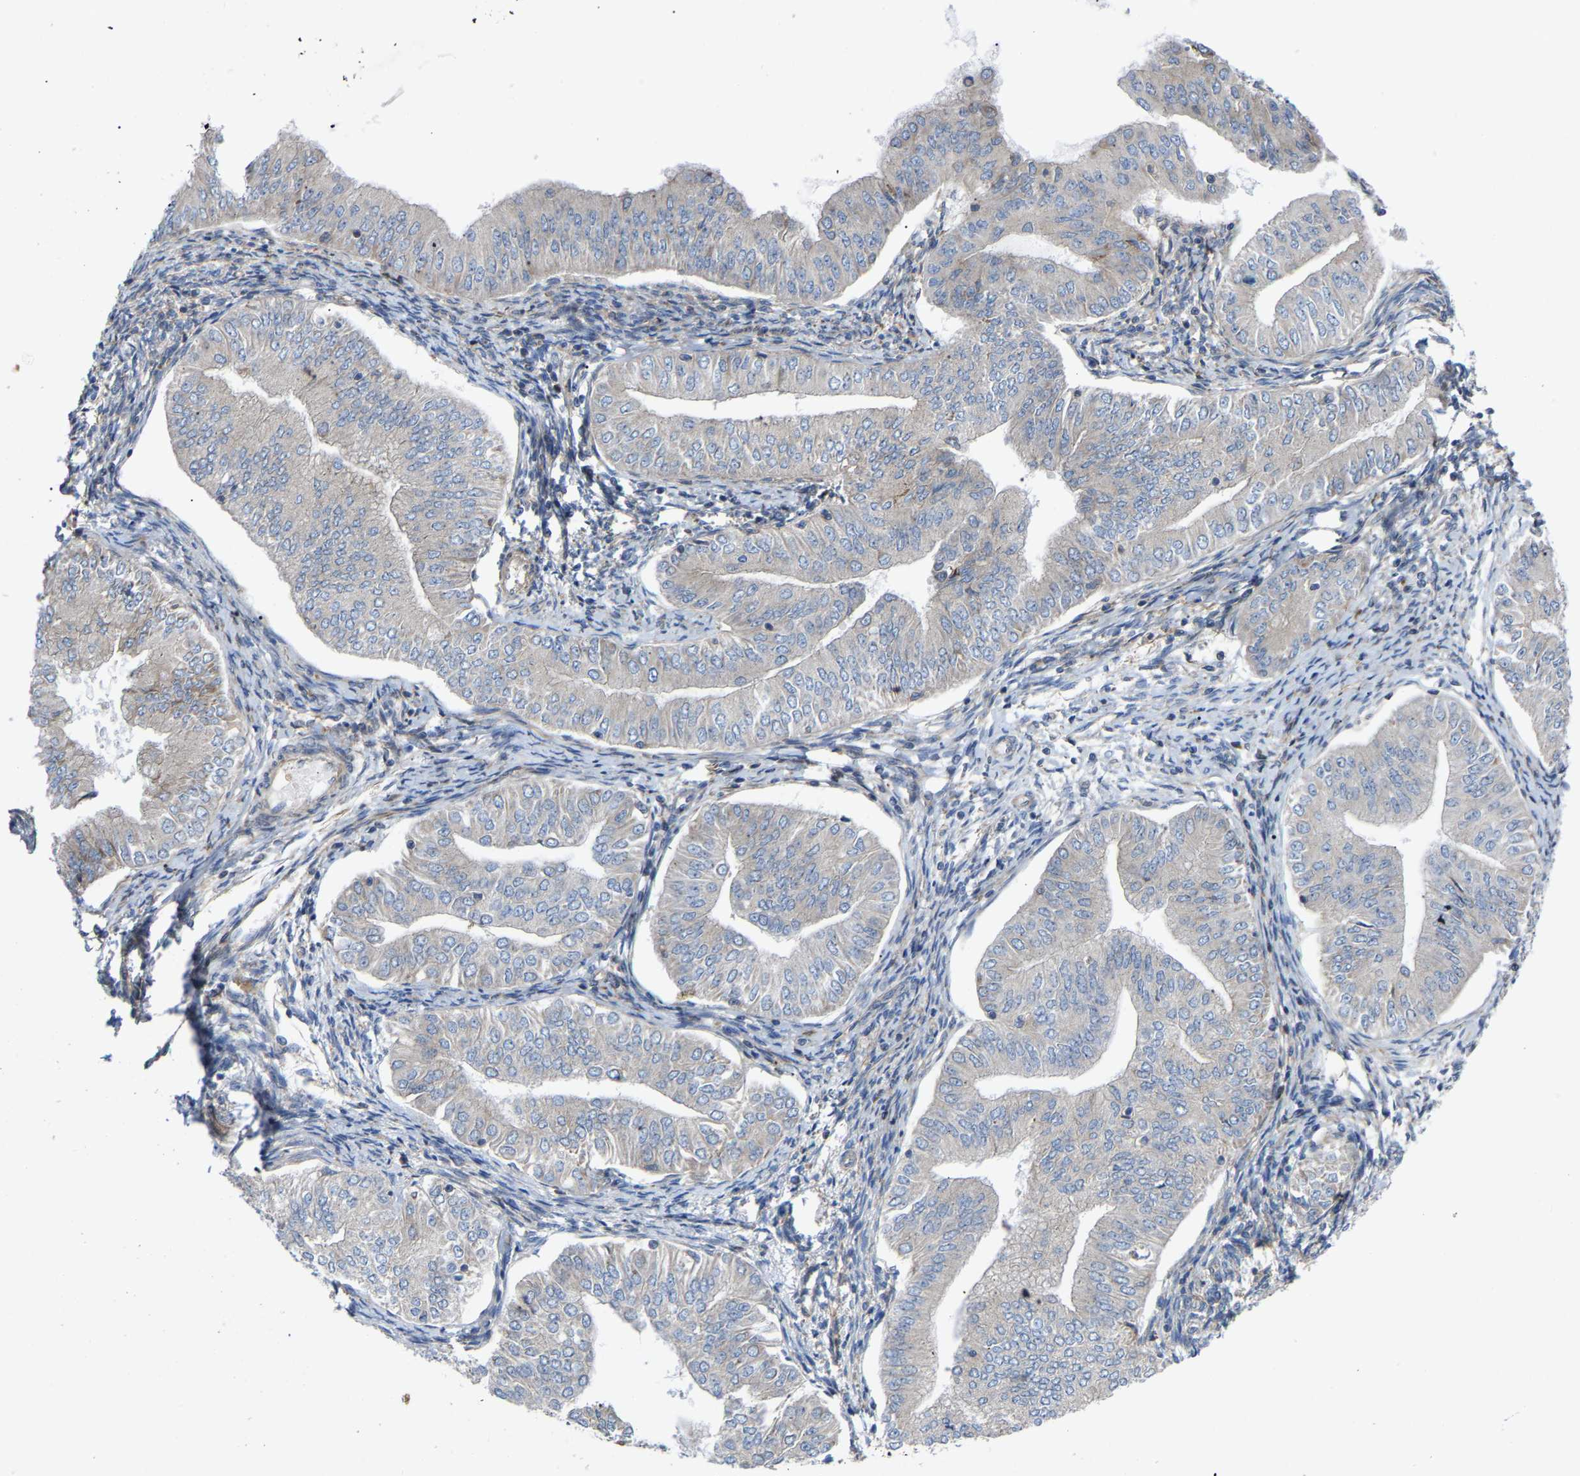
{"staining": {"intensity": "negative", "quantity": "none", "location": "none"}, "tissue": "endometrial cancer", "cell_type": "Tumor cells", "image_type": "cancer", "snomed": [{"axis": "morphology", "description": "Normal tissue, NOS"}, {"axis": "morphology", "description": "Adenocarcinoma, NOS"}, {"axis": "topography", "description": "Endometrium"}], "caption": "The micrograph shows no significant positivity in tumor cells of endometrial adenocarcinoma.", "gene": "TOR1B", "patient": {"sex": "female", "age": 53}}